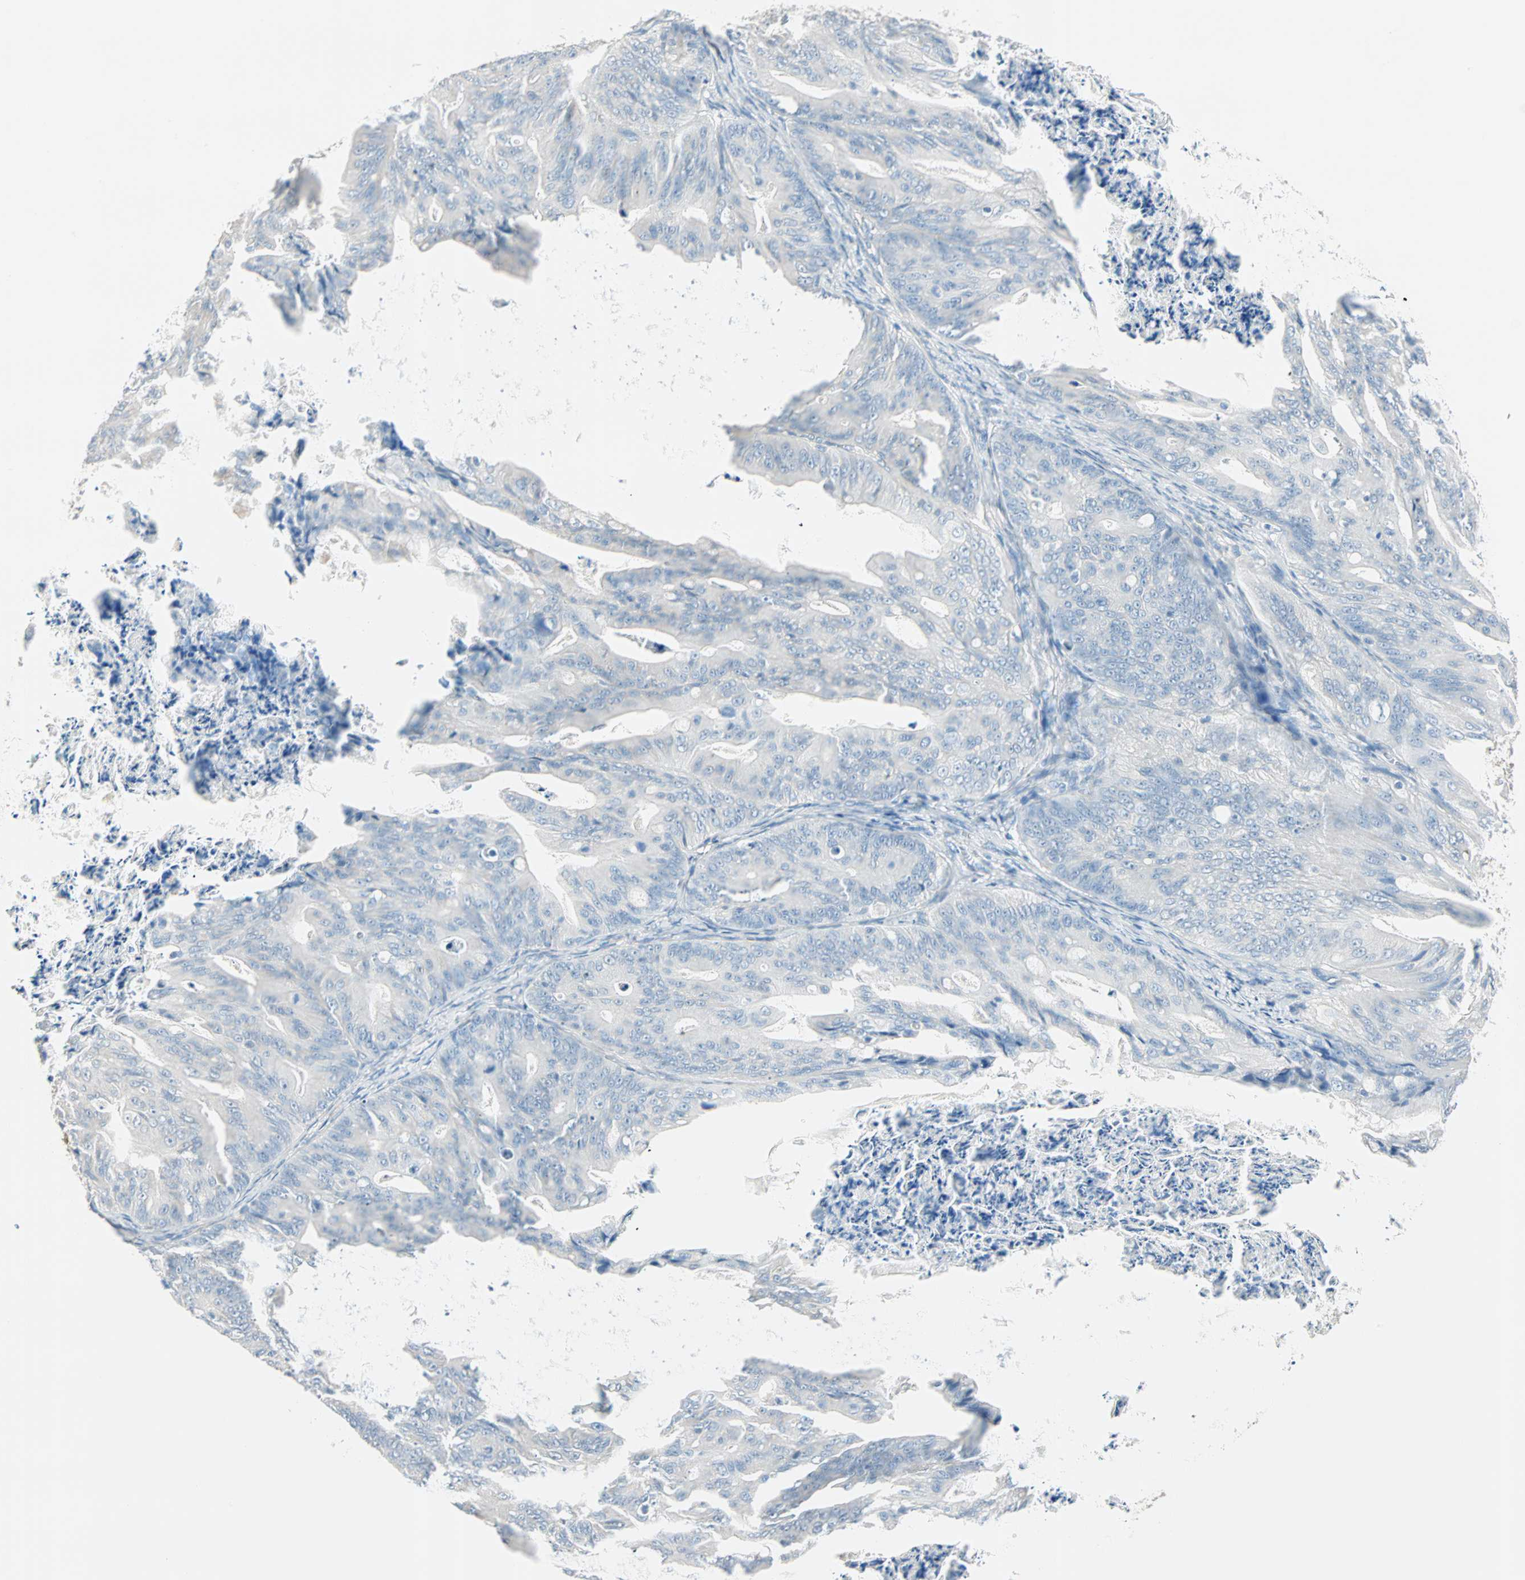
{"staining": {"intensity": "negative", "quantity": "none", "location": "none"}, "tissue": "ovarian cancer", "cell_type": "Tumor cells", "image_type": "cancer", "snomed": [{"axis": "morphology", "description": "Cystadenocarcinoma, mucinous, NOS"}, {"axis": "topography", "description": "Ovary"}], "caption": "Tumor cells are negative for brown protein staining in ovarian cancer. Brightfield microscopy of IHC stained with DAB (brown) and hematoxylin (blue), captured at high magnification.", "gene": "ATF6", "patient": {"sex": "female", "age": 37}}